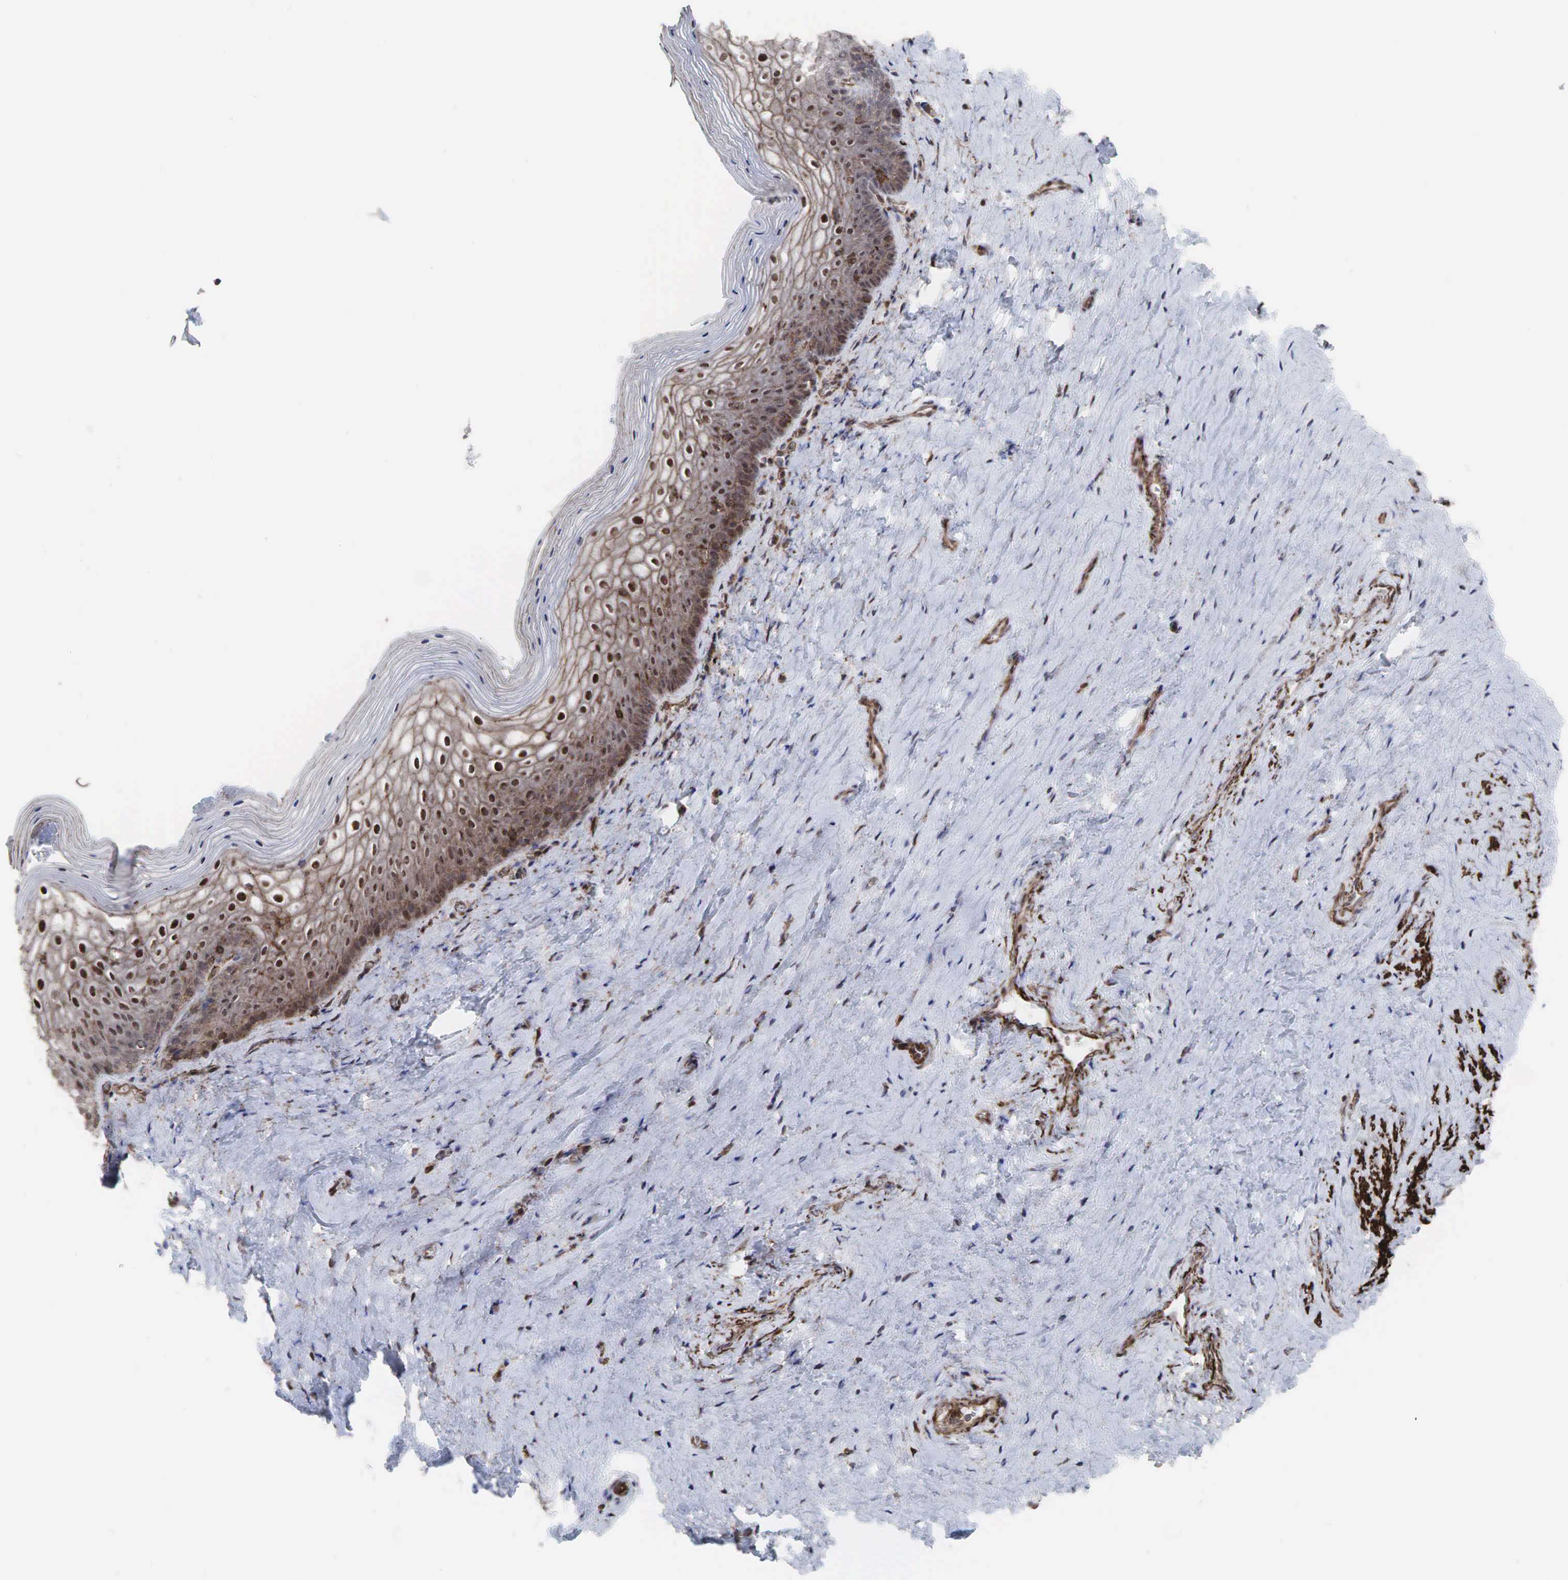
{"staining": {"intensity": "moderate", "quantity": ">75%", "location": "cytoplasmic/membranous,nuclear"}, "tissue": "vagina", "cell_type": "Squamous epithelial cells", "image_type": "normal", "snomed": [{"axis": "morphology", "description": "Normal tissue, NOS"}, {"axis": "topography", "description": "Vagina"}], "caption": "Normal vagina displays moderate cytoplasmic/membranous,nuclear staining in about >75% of squamous epithelial cells, visualized by immunohistochemistry.", "gene": "GPRASP1", "patient": {"sex": "female", "age": 46}}